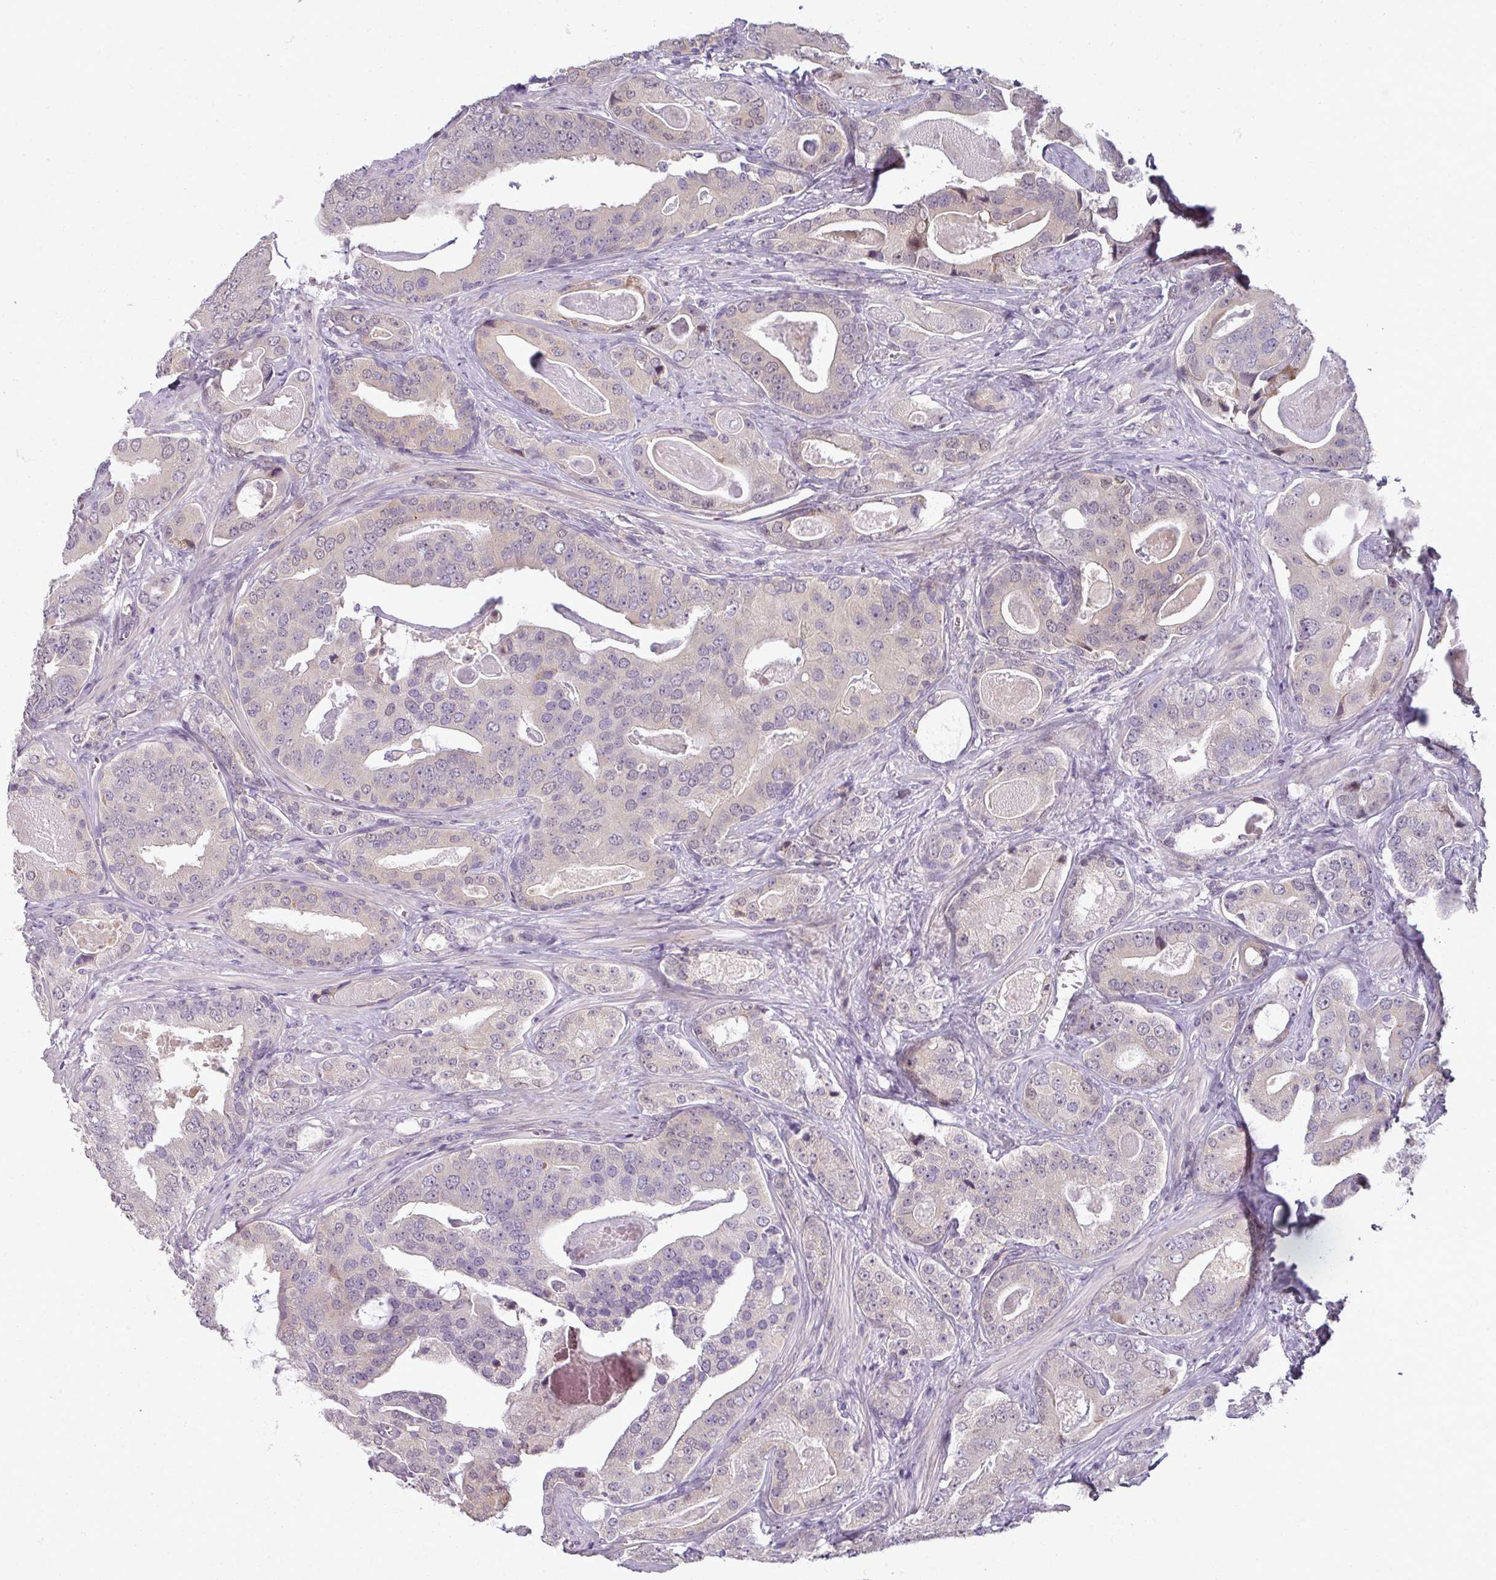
{"staining": {"intensity": "negative", "quantity": "none", "location": "none"}, "tissue": "prostate cancer", "cell_type": "Tumor cells", "image_type": "cancer", "snomed": [{"axis": "morphology", "description": "Adenocarcinoma, High grade"}, {"axis": "topography", "description": "Prostate"}], "caption": "High magnification brightfield microscopy of high-grade adenocarcinoma (prostate) stained with DAB (brown) and counterstained with hematoxylin (blue): tumor cells show no significant staining.", "gene": "MYMK", "patient": {"sex": "male", "age": 71}}